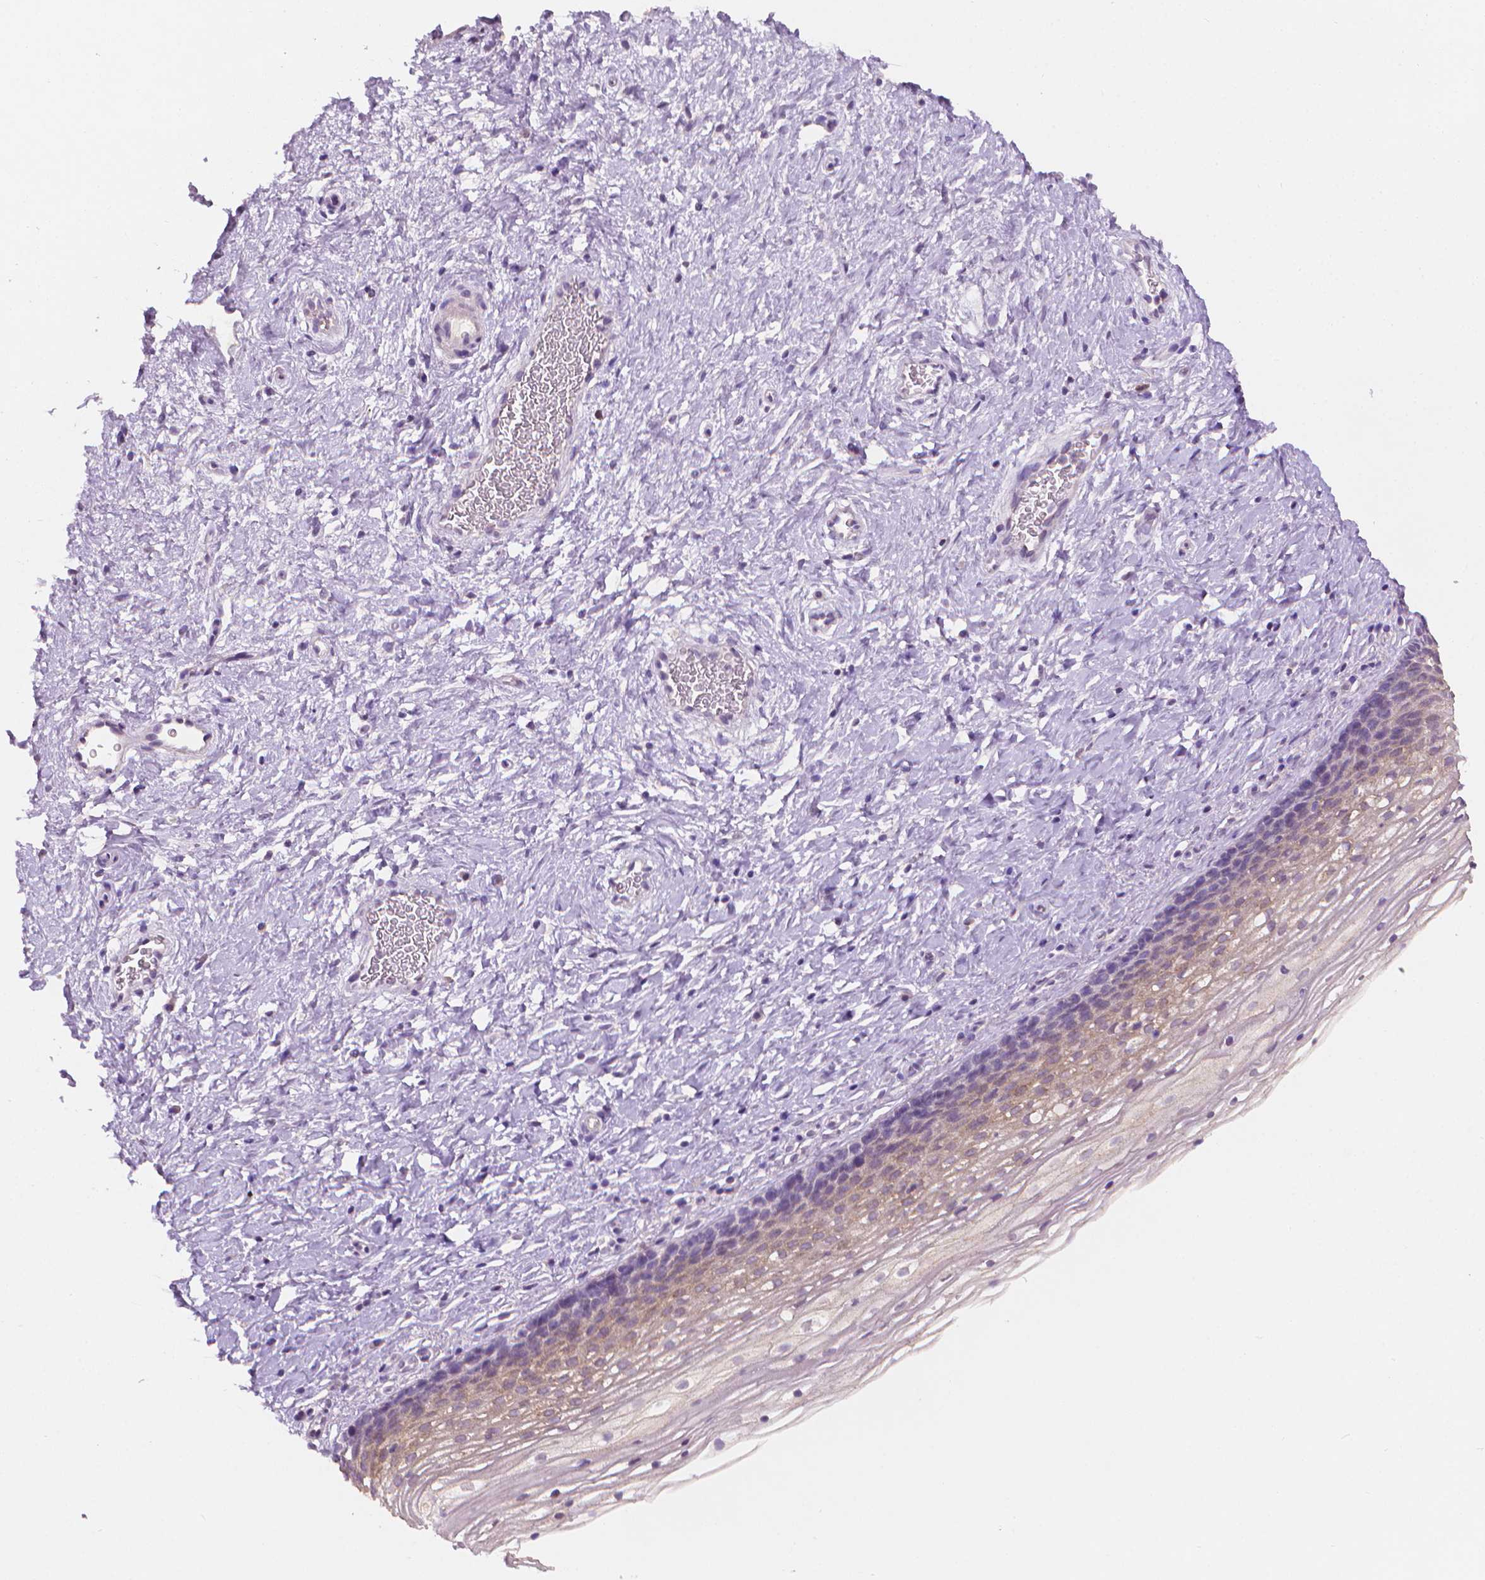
{"staining": {"intensity": "negative", "quantity": "none", "location": "none"}, "tissue": "cervix", "cell_type": "Glandular cells", "image_type": "normal", "snomed": [{"axis": "morphology", "description": "Normal tissue, NOS"}, {"axis": "topography", "description": "Cervix"}], "caption": "Photomicrograph shows no significant protein staining in glandular cells of benign cervix. Nuclei are stained in blue.", "gene": "FASN", "patient": {"sex": "female", "age": 34}}